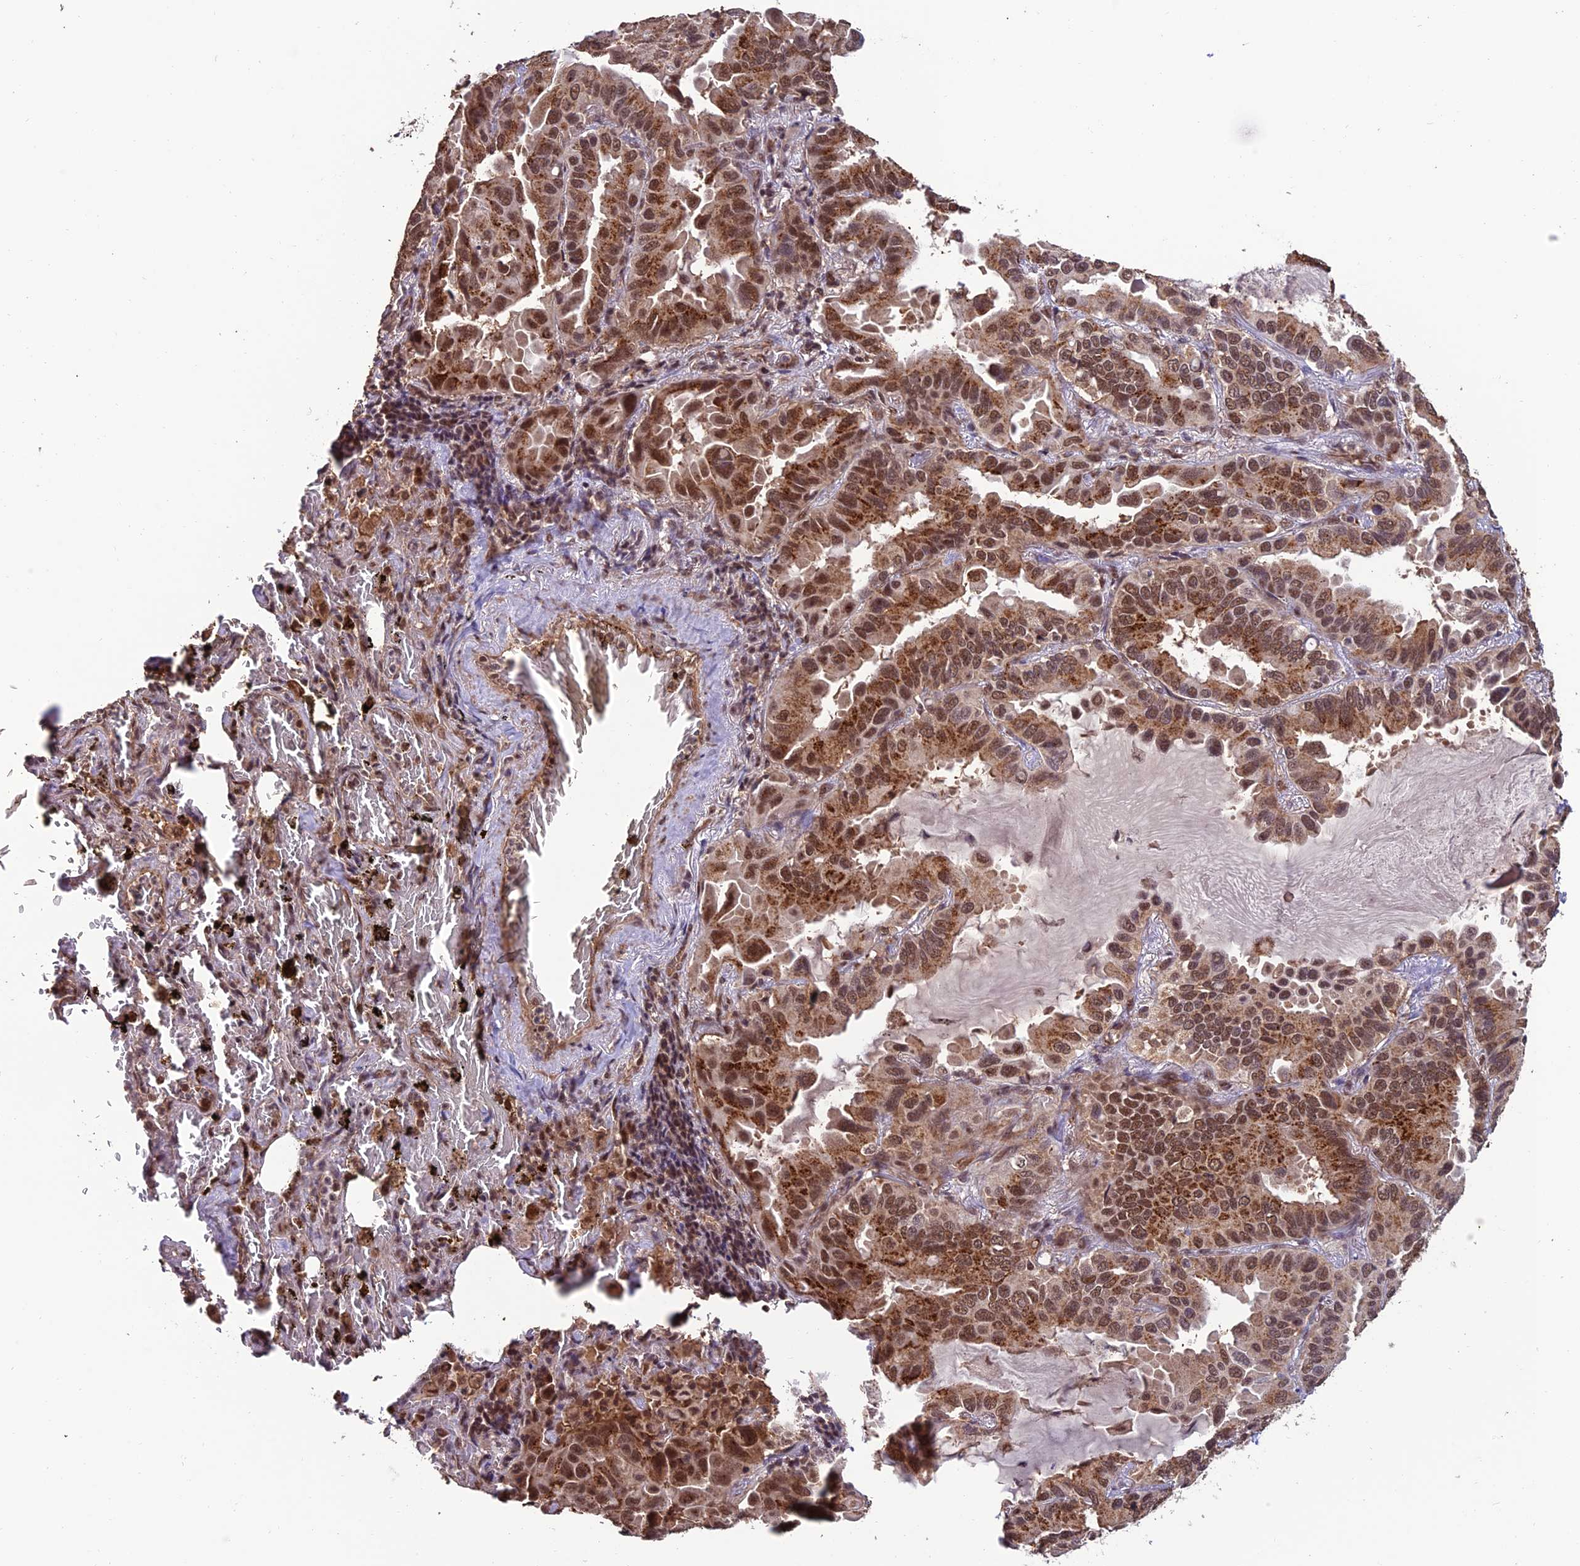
{"staining": {"intensity": "moderate", "quantity": ">75%", "location": "cytoplasmic/membranous,nuclear"}, "tissue": "lung cancer", "cell_type": "Tumor cells", "image_type": "cancer", "snomed": [{"axis": "morphology", "description": "Adenocarcinoma, NOS"}, {"axis": "topography", "description": "Lung"}], "caption": "Immunohistochemistry (IHC) of lung cancer (adenocarcinoma) reveals medium levels of moderate cytoplasmic/membranous and nuclear staining in approximately >75% of tumor cells. (DAB (3,3'-diaminobenzidine) IHC, brown staining for protein, blue staining for nuclei).", "gene": "CABIN1", "patient": {"sex": "male", "age": 64}}